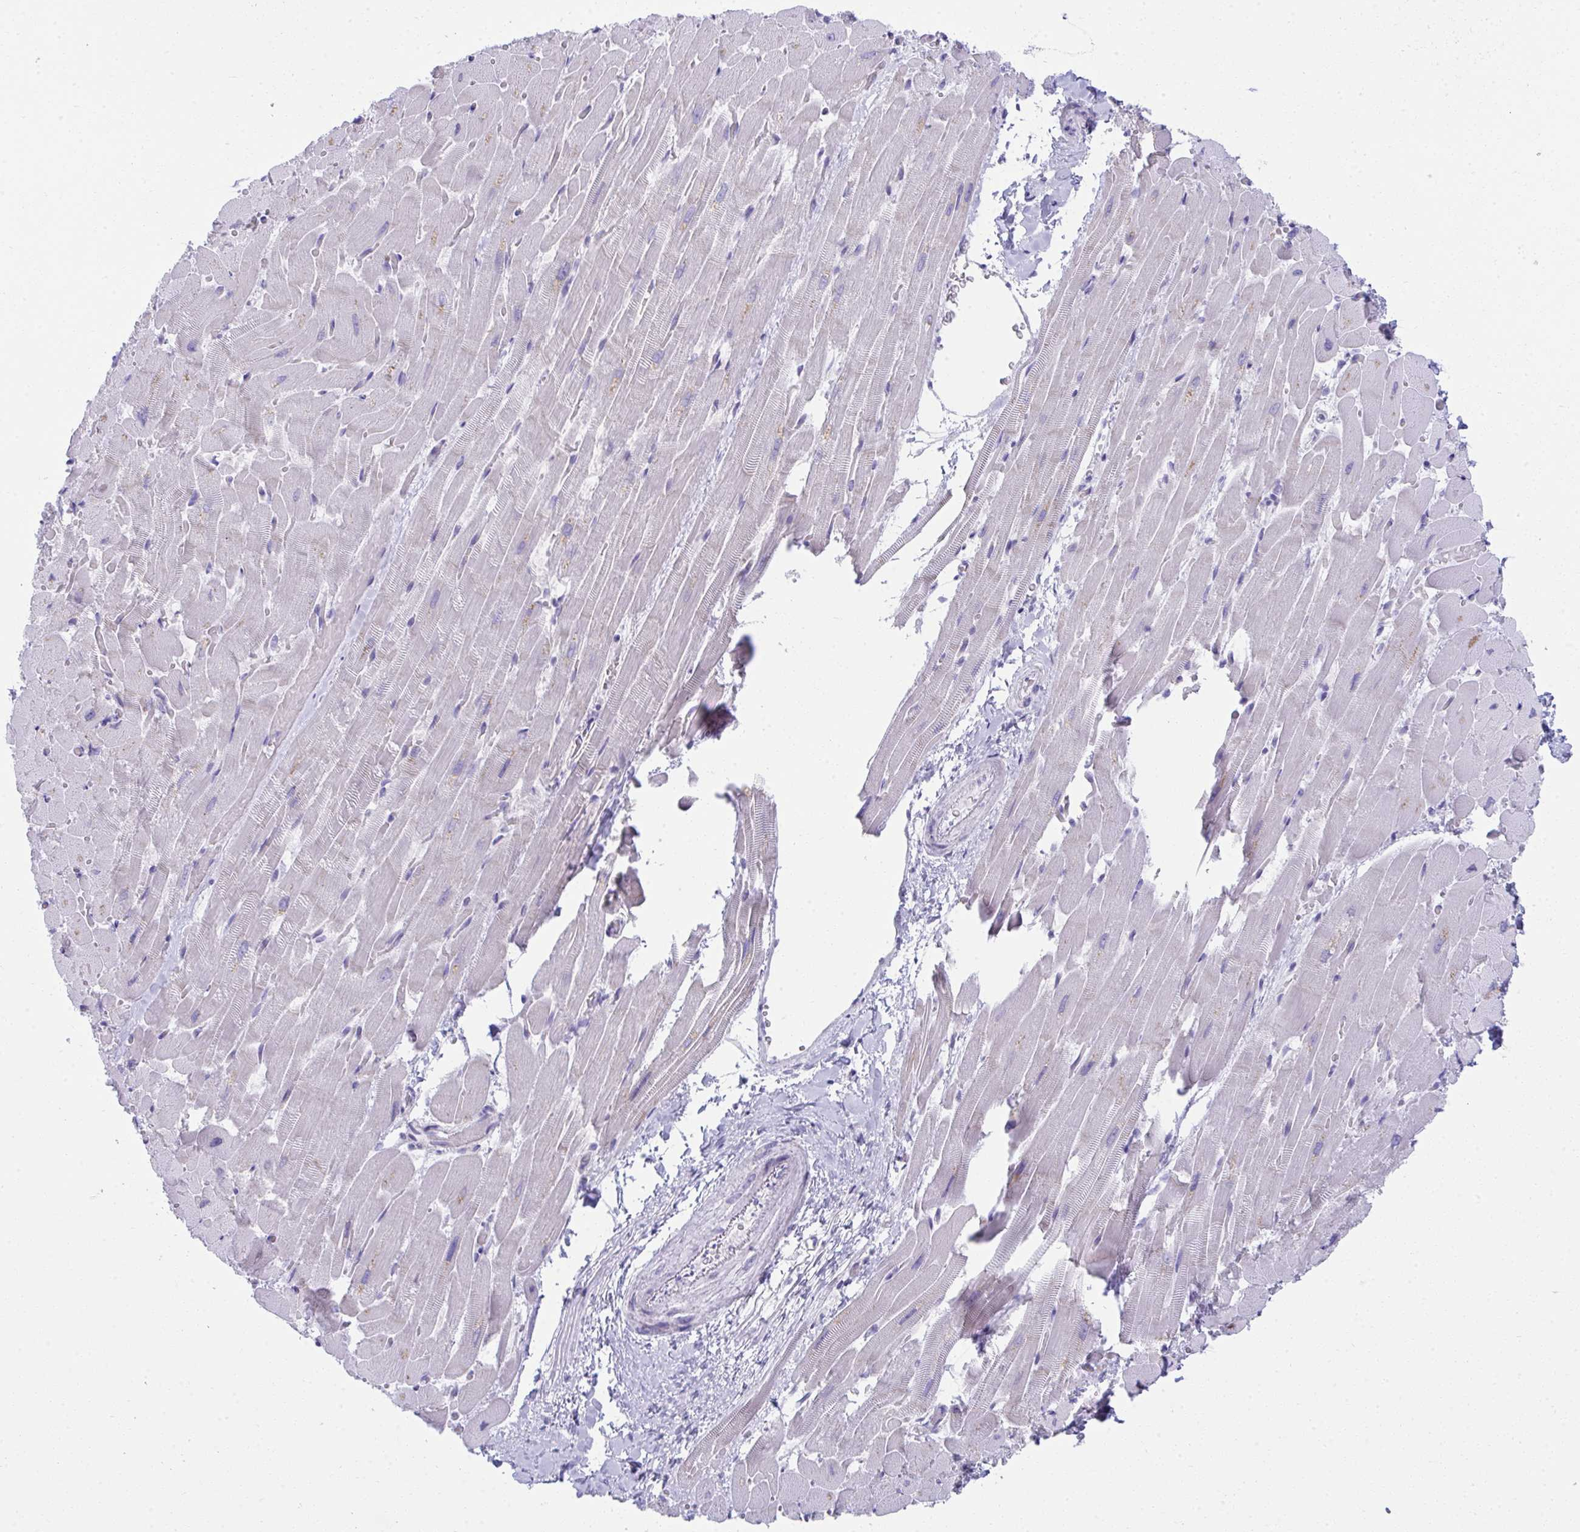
{"staining": {"intensity": "negative", "quantity": "none", "location": "none"}, "tissue": "heart muscle", "cell_type": "Cardiomyocytes", "image_type": "normal", "snomed": [{"axis": "morphology", "description": "Normal tissue, NOS"}, {"axis": "topography", "description": "Heart"}], "caption": "IHC photomicrograph of normal human heart muscle stained for a protein (brown), which demonstrates no expression in cardiomyocytes.", "gene": "FASLG", "patient": {"sex": "male", "age": 37}}